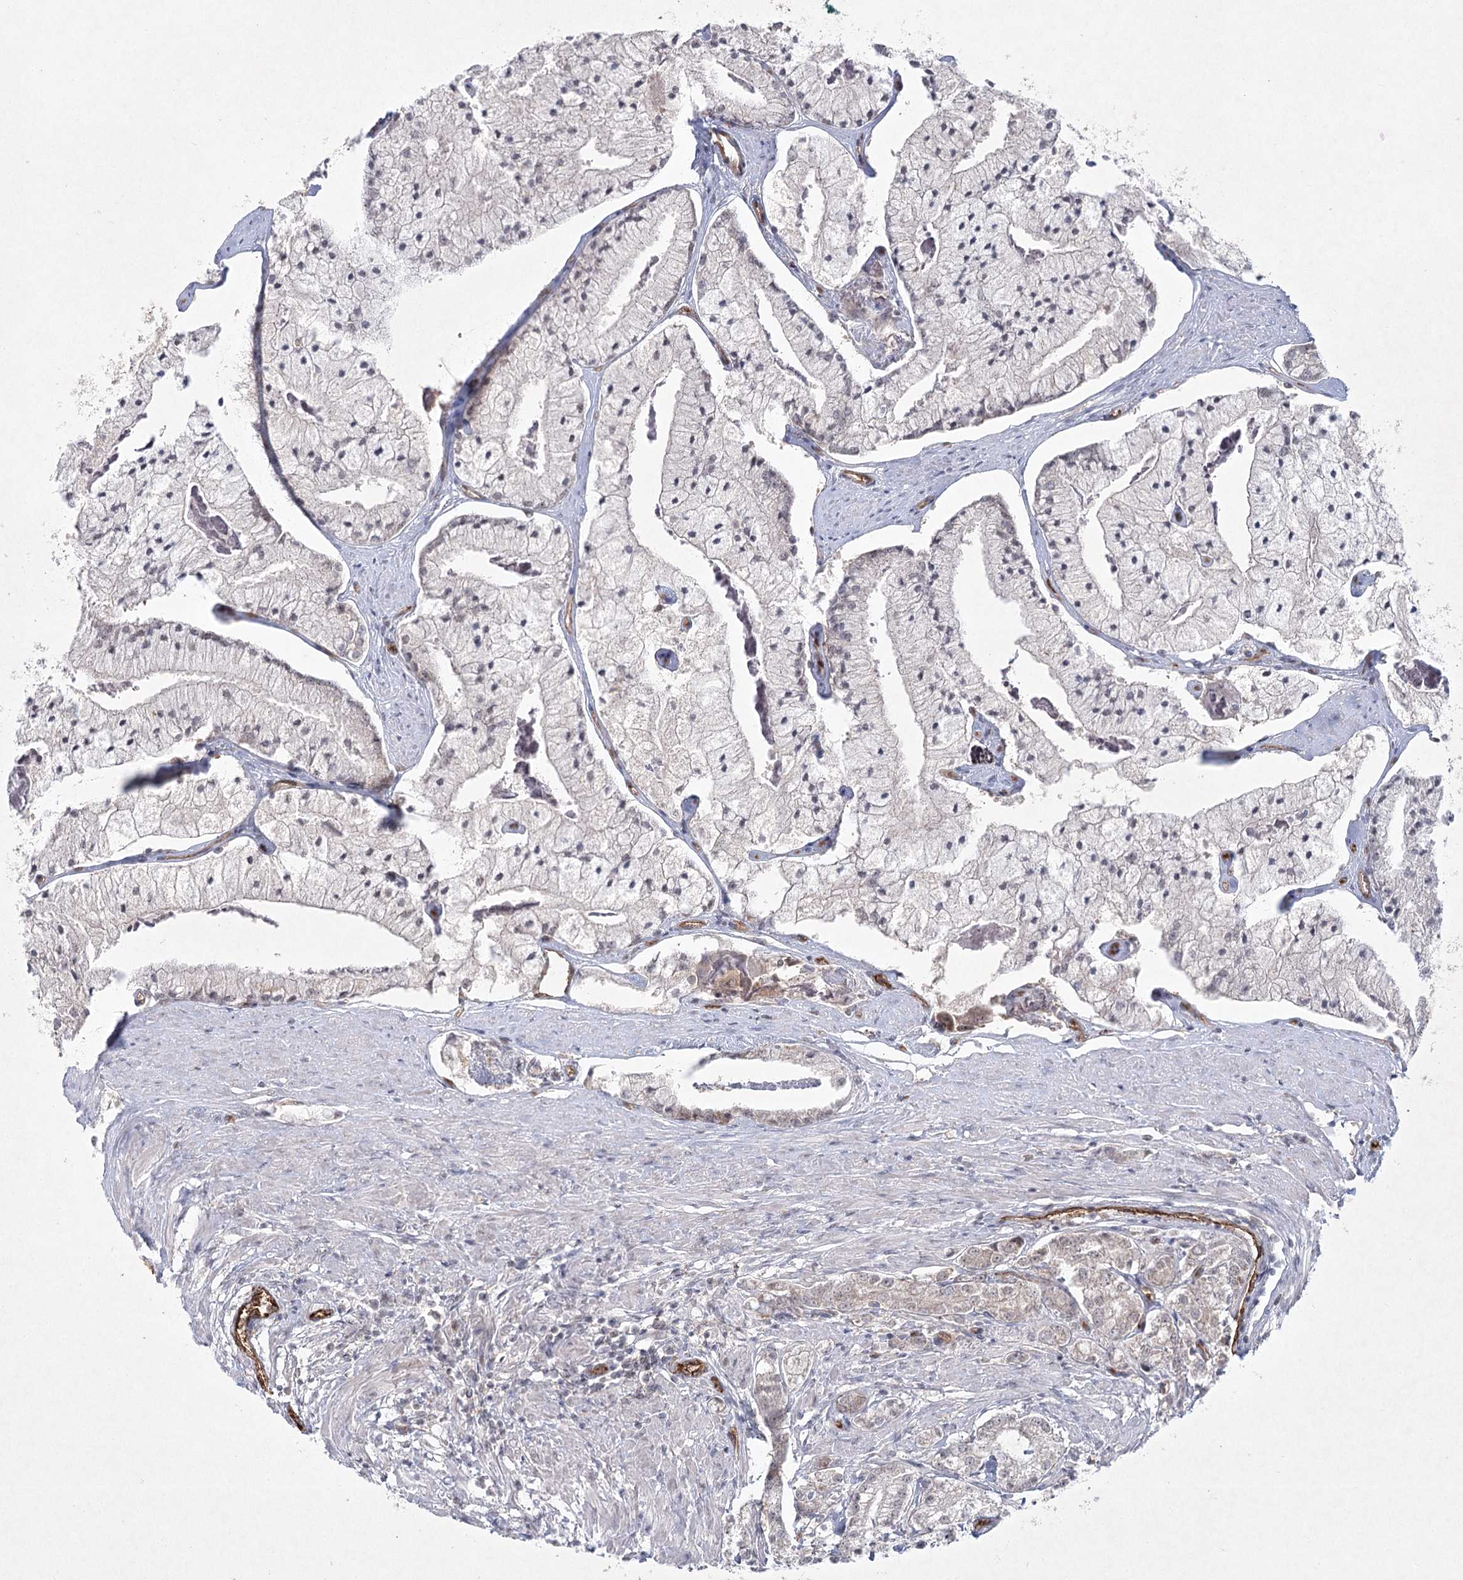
{"staining": {"intensity": "weak", "quantity": "<25%", "location": "cytoplasmic/membranous"}, "tissue": "prostate cancer", "cell_type": "Tumor cells", "image_type": "cancer", "snomed": [{"axis": "morphology", "description": "Adenocarcinoma, High grade"}, {"axis": "topography", "description": "Prostate"}], "caption": "High magnification brightfield microscopy of prostate cancer stained with DAB (3,3'-diaminobenzidine) (brown) and counterstained with hematoxylin (blue): tumor cells show no significant positivity.", "gene": "ARHGAP31", "patient": {"sex": "male", "age": 50}}